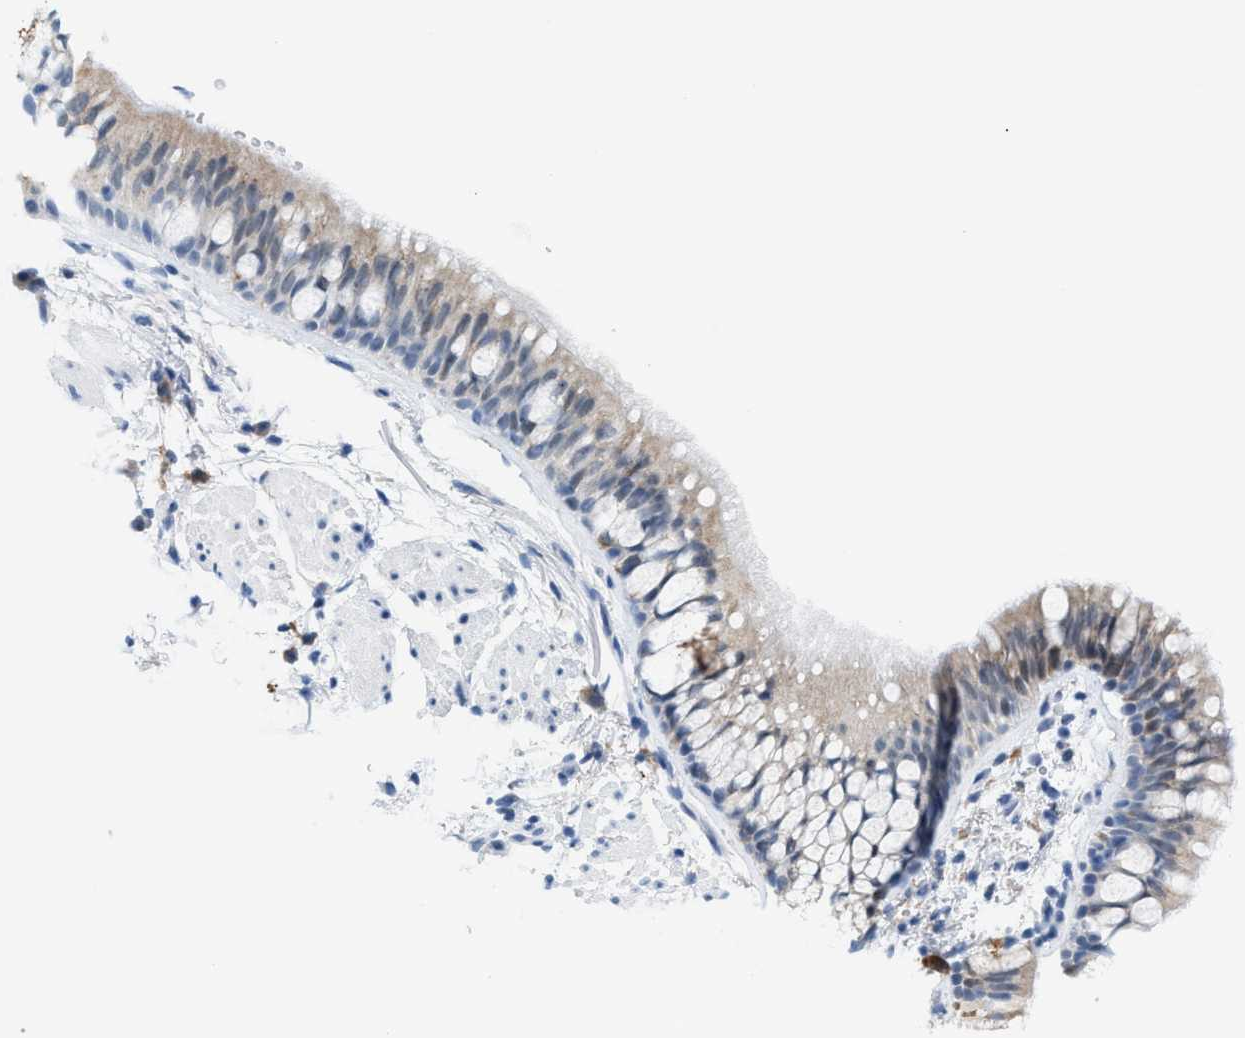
{"staining": {"intensity": "weak", "quantity": "<25%", "location": "cytoplasmic/membranous"}, "tissue": "bronchus", "cell_type": "Respiratory epithelial cells", "image_type": "normal", "snomed": [{"axis": "morphology", "description": "Normal tissue, NOS"}, {"axis": "topography", "description": "Cartilage tissue"}, {"axis": "topography", "description": "Bronchus"}], "caption": "Immunohistochemistry photomicrograph of unremarkable bronchus: human bronchus stained with DAB exhibits no significant protein expression in respiratory epithelial cells. (Stains: DAB immunohistochemistry (IHC) with hematoxylin counter stain, Microscopy: brightfield microscopy at high magnification).", "gene": "KIFC3", "patient": {"sex": "female", "age": 53}}